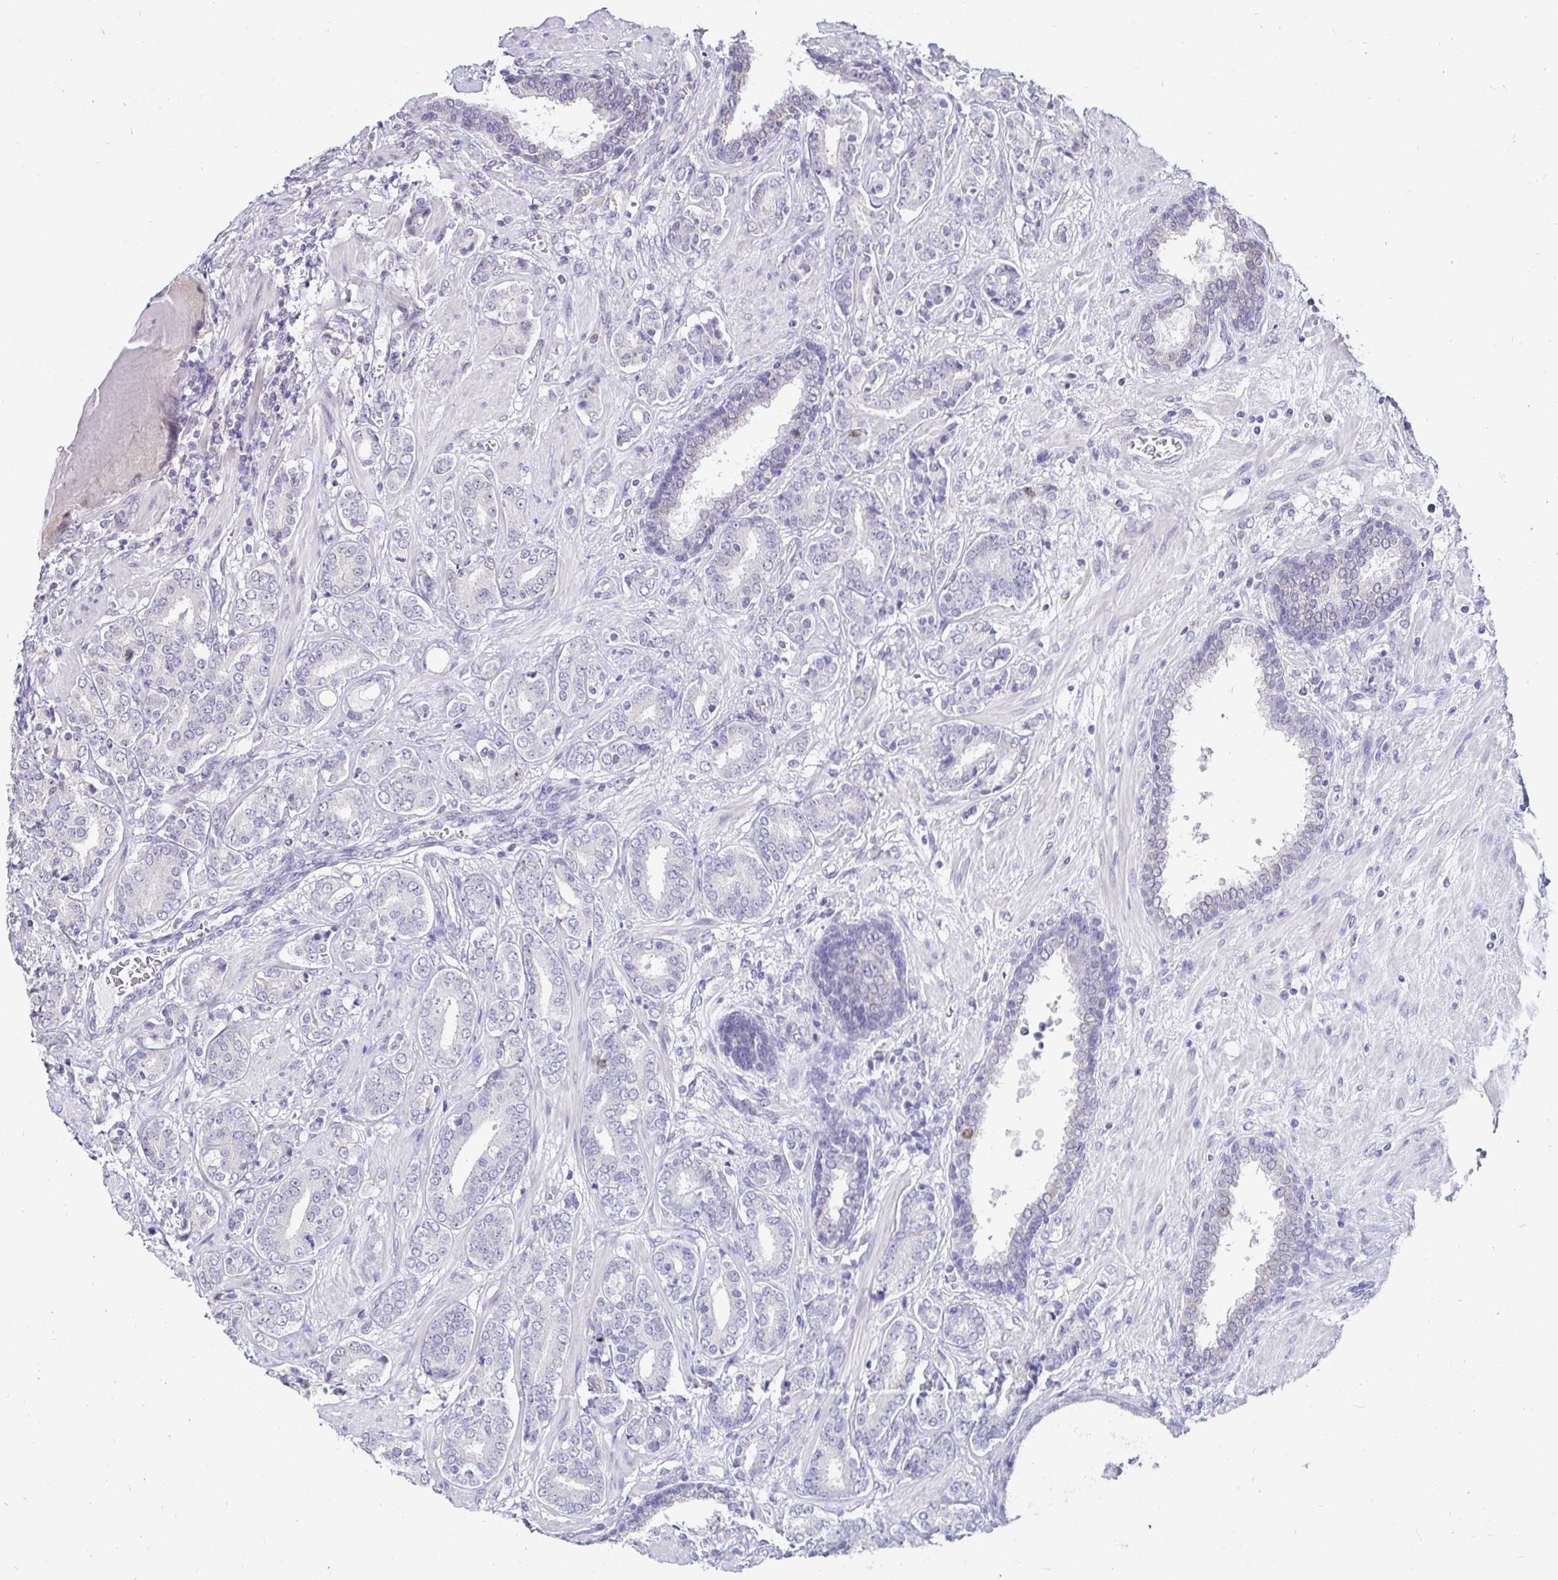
{"staining": {"intensity": "negative", "quantity": "none", "location": "none"}, "tissue": "prostate cancer", "cell_type": "Tumor cells", "image_type": "cancer", "snomed": [{"axis": "morphology", "description": "Adenocarcinoma, High grade"}, {"axis": "topography", "description": "Prostate"}], "caption": "Tumor cells show no significant positivity in adenocarcinoma (high-grade) (prostate). (DAB immunohistochemistry (IHC) visualized using brightfield microscopy, high magnification).", "gene": "ANLN", "patient": {"sex": "male", "age": 62}}